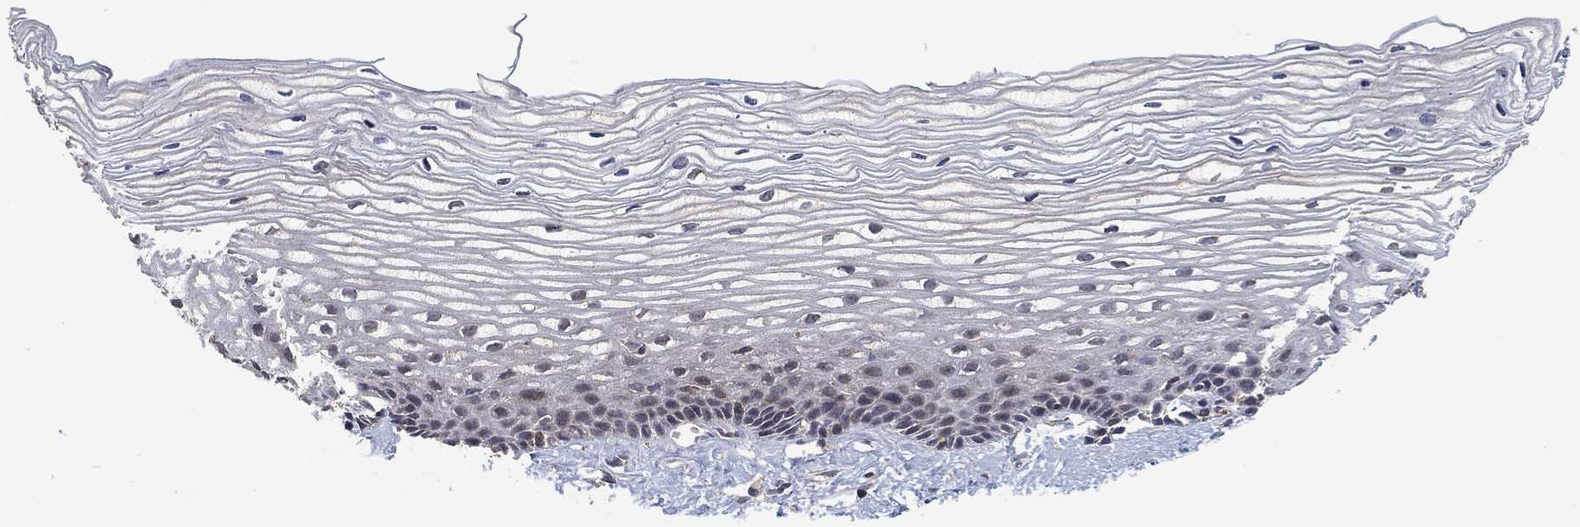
{"staining": {"intensity": "negative", "quantity": "none", "location": "none"}, "tissue": "cervix", "cell_type": "Glandular cells", "image_type": "normal", "snomed": [{"axis": "morphology", "description": "Normal tissue, NOS"}, {"axis": "topography", "description": "Cervix"}], "caption": "IHC of normal human cervix exhibits no positivity in glandular cells. (Stains: DAB immunohistochemistry with hematoxylin counter stain, Microscopy: brightfield microscopy at high magnification).", "gene": "CCDC43", "patient": {"sex": "female", "age": 40}}